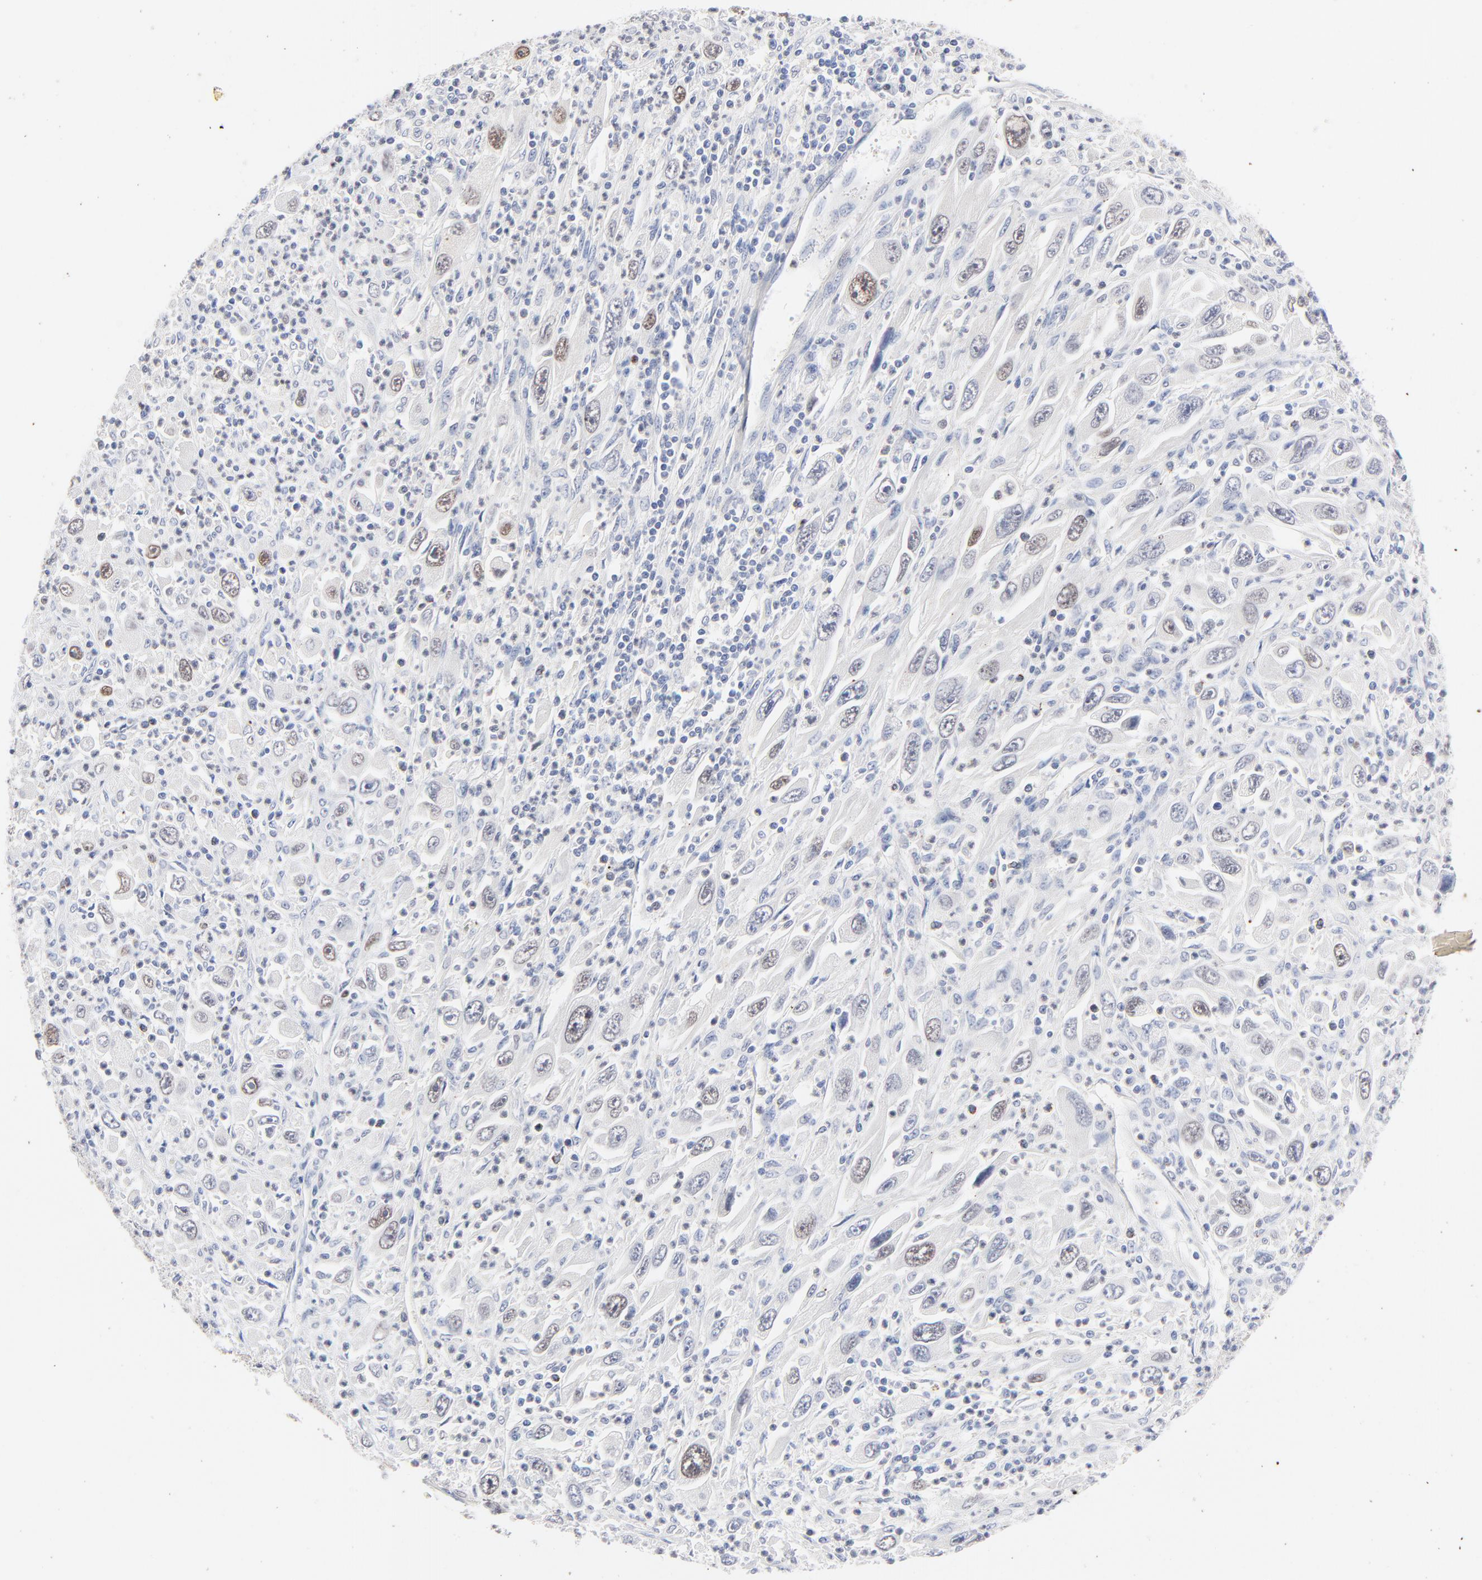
{"staining": {"intensity": "moderate", "quantity": "<25%", "location": "cytoplasmic/membranous,nuclear"}, "tissue": "melanoma", "cell_type": "Tumor cells", "image_type": "cancer", "snomed": [{"axis": "morphology", "description": "Malignant melanoma, Metastatic site"}, {"axis": "topography", "description": "Skin"}], "caption": "Protein staining of melanoma tissue displays moderate cytoplasmic/membranous and nuclear positivity in approximately <25% of tumor cells. Using DAB (brown) and hematoxylin (blue) stains, captured at high magnification using brightfield microscopy.", "gene": "AADAC", "patient": {"sex": "female", "age": 56}}